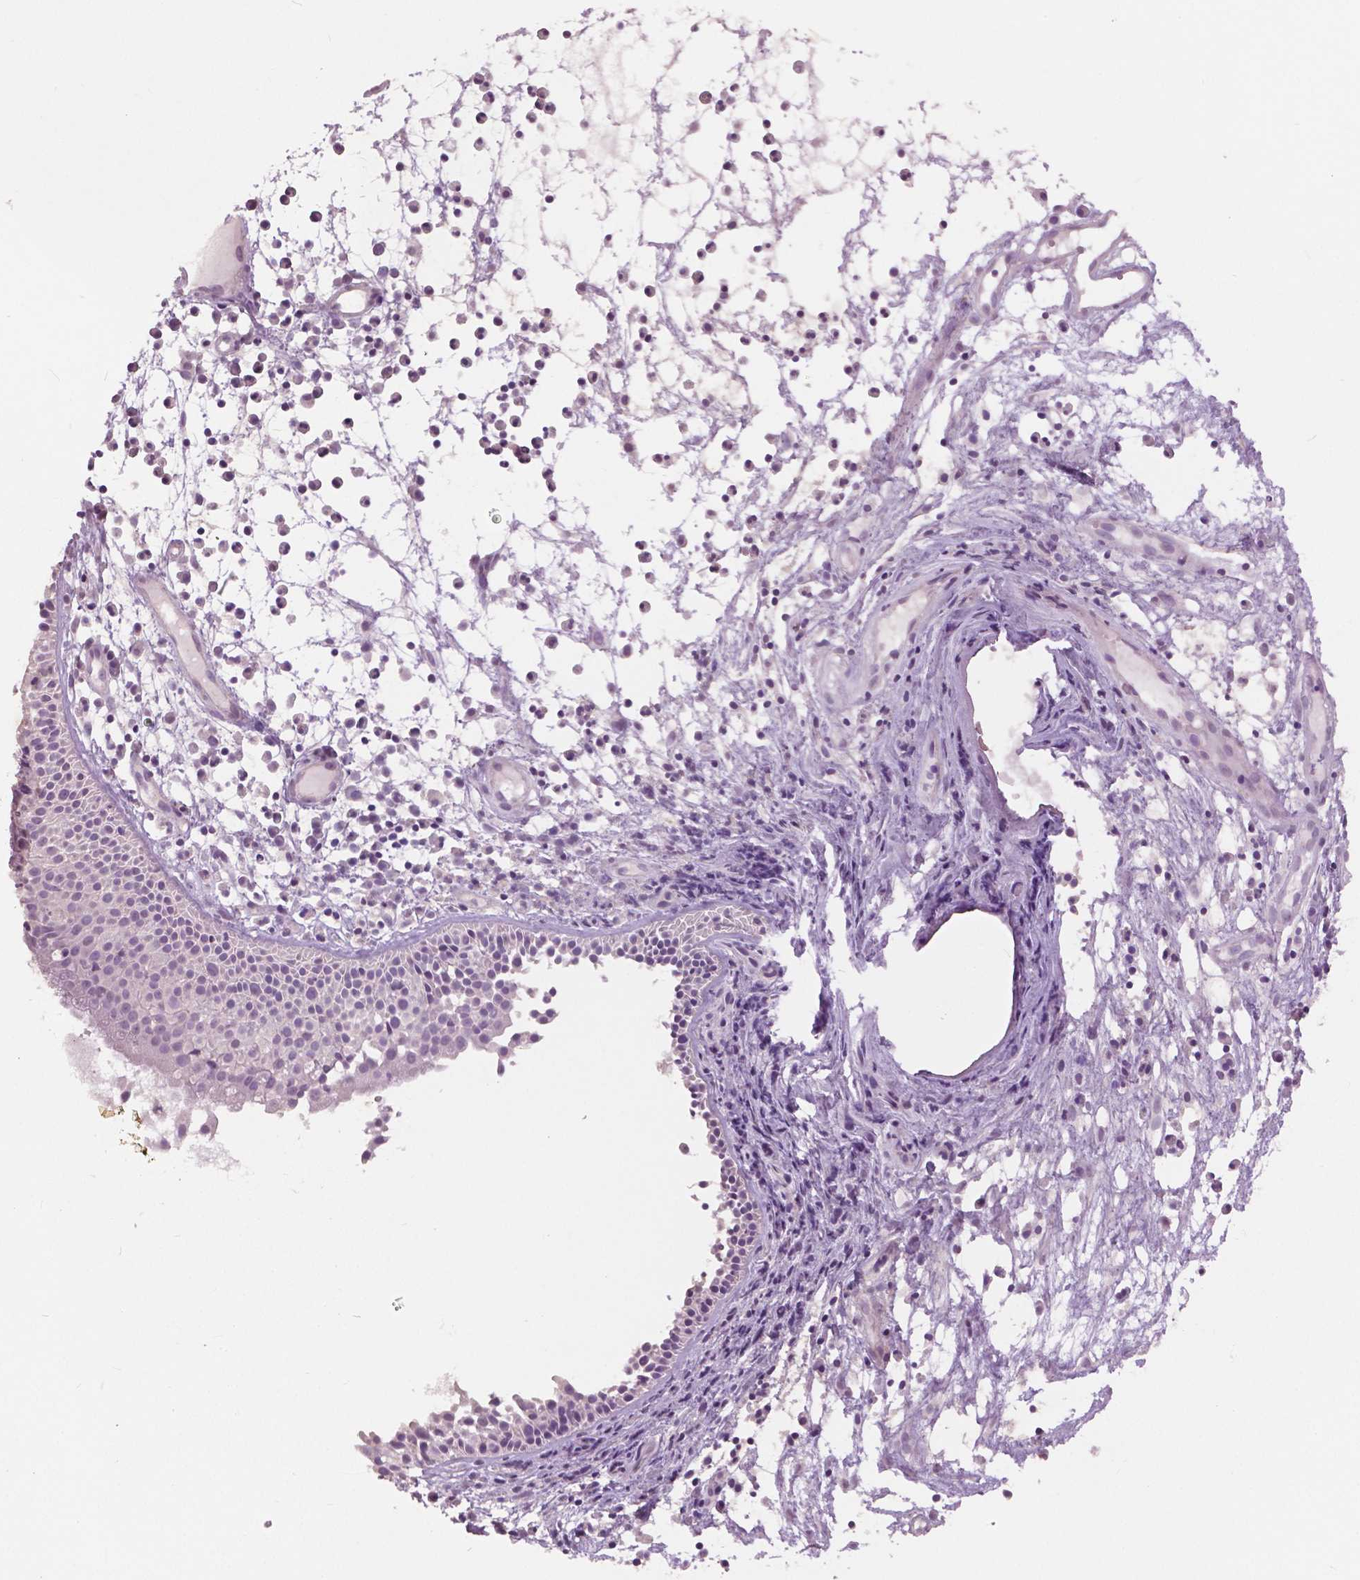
{"staining": {"intensity": "moderate", "quantity": "<25%", "location": "cytoplasmic/membranous"}, "tissue": "nasopharynx", "cell_type": "Respiratory epithelial cells", "image_type": "normal", "snomed": [{"axis": "morphology", "description": "Normal tissue, NOS"}, {"axis": "topography", "description": "Nasopharynx"}], "caption": "Human nasopharynx stained with a brown dye displays moderate cytoplasmic/membranous positive staining in about <25% of respiratory epithelial cells.", "gene": "GRIN2A", "patient": {"sex": "male", "age": 31}}